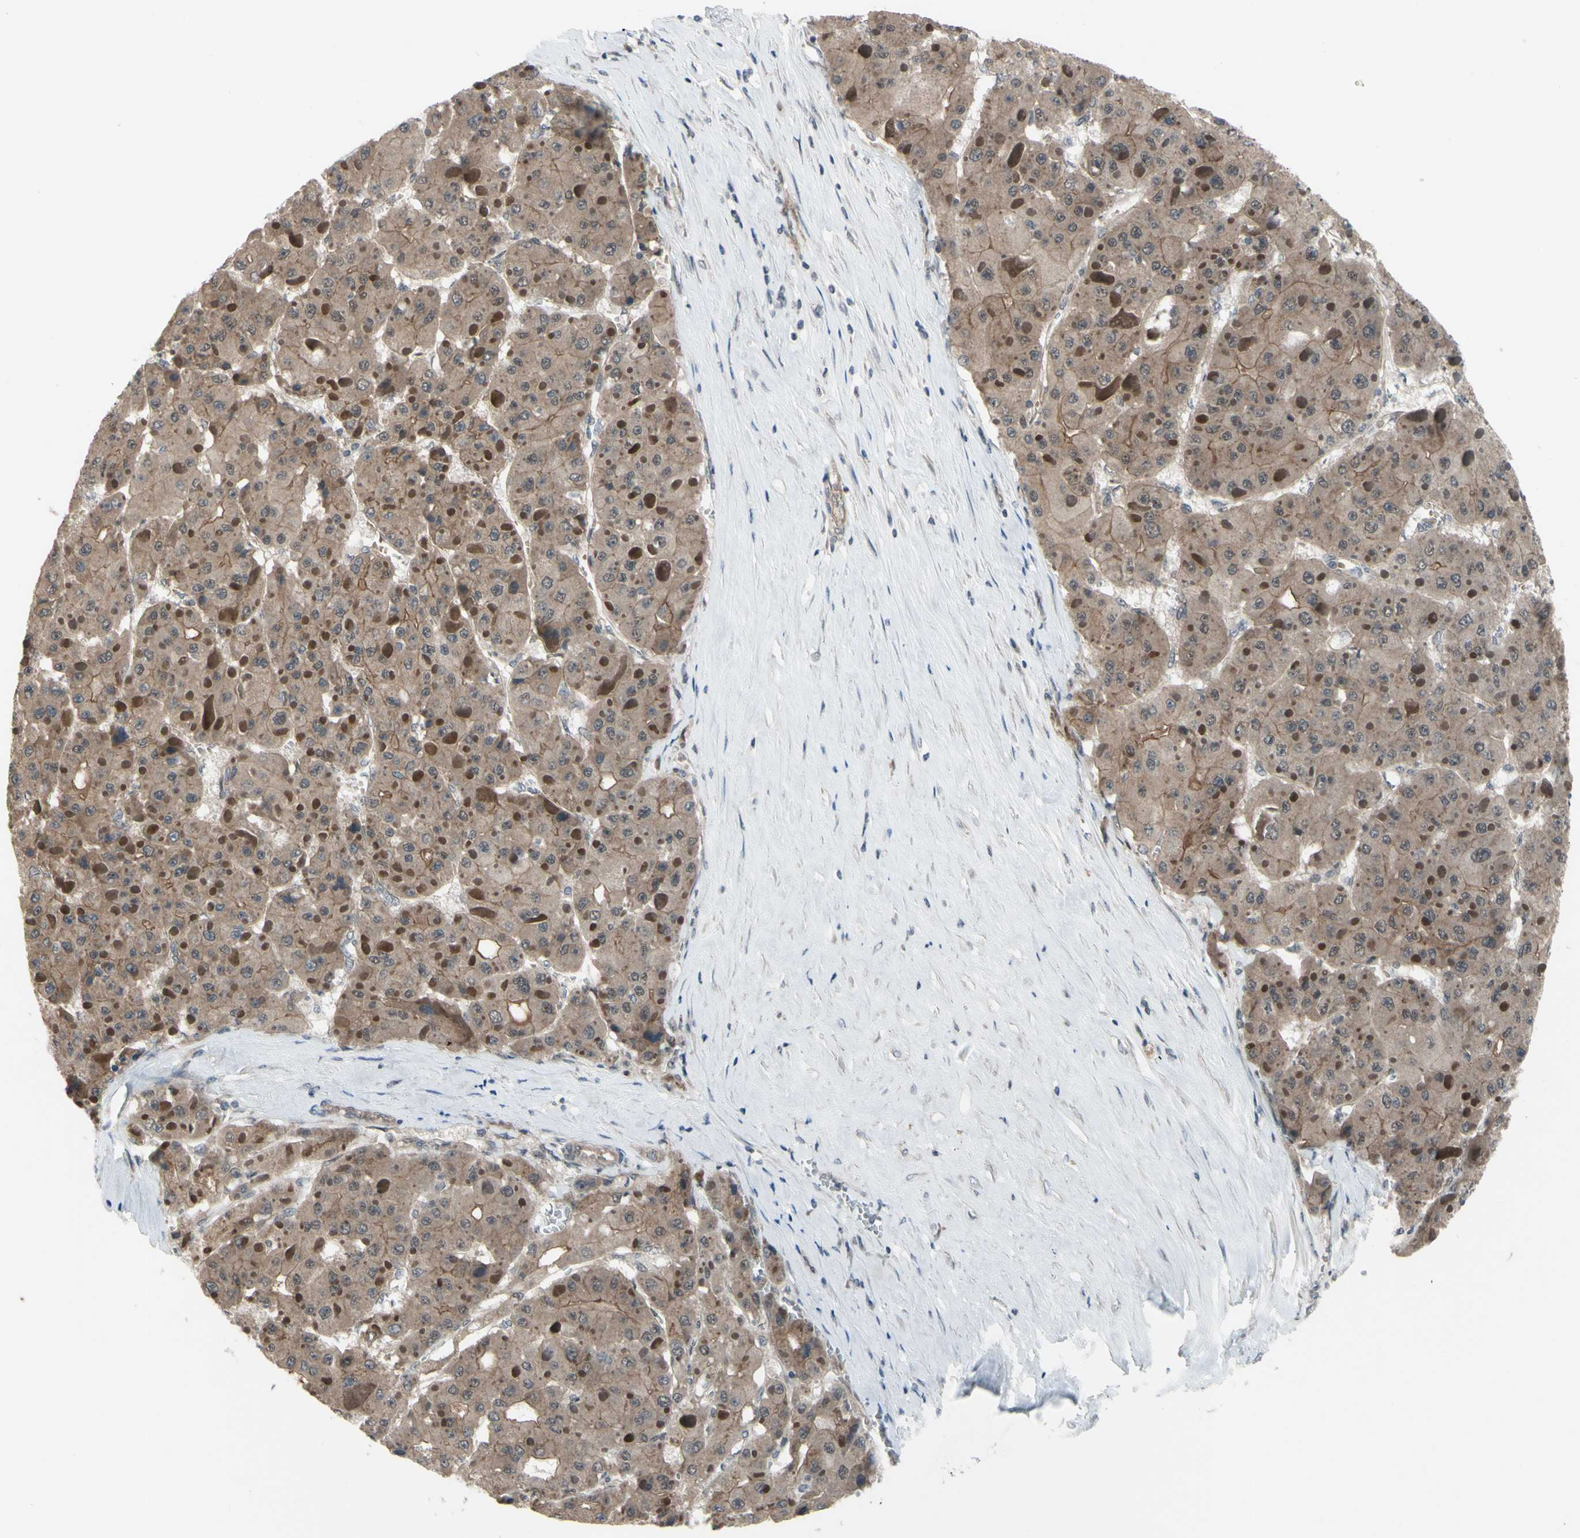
{"staining": {"intensity": "weak", "quantity": ">75%", "location": "cytoplasmic/membranous"}, "tissue": "liver cancer", "cell_type": "Tumor cells", "image_type": "cancer", "snomed": [{"axis": "morphology", "description": "Carcinoma, Hepatocellular, NOS"}, {"axis": "topography", "description": "Liver"}], "caption": "A micrograph showing weak cytoplasmic/membranous expression in approximately >75% of tumor cells in hepatocellular carcinoma (liver), as visualized by brown immunohistochemical staining.", "gene": "TRDMT1", "patient": {"sex": "female", "age": 73}}